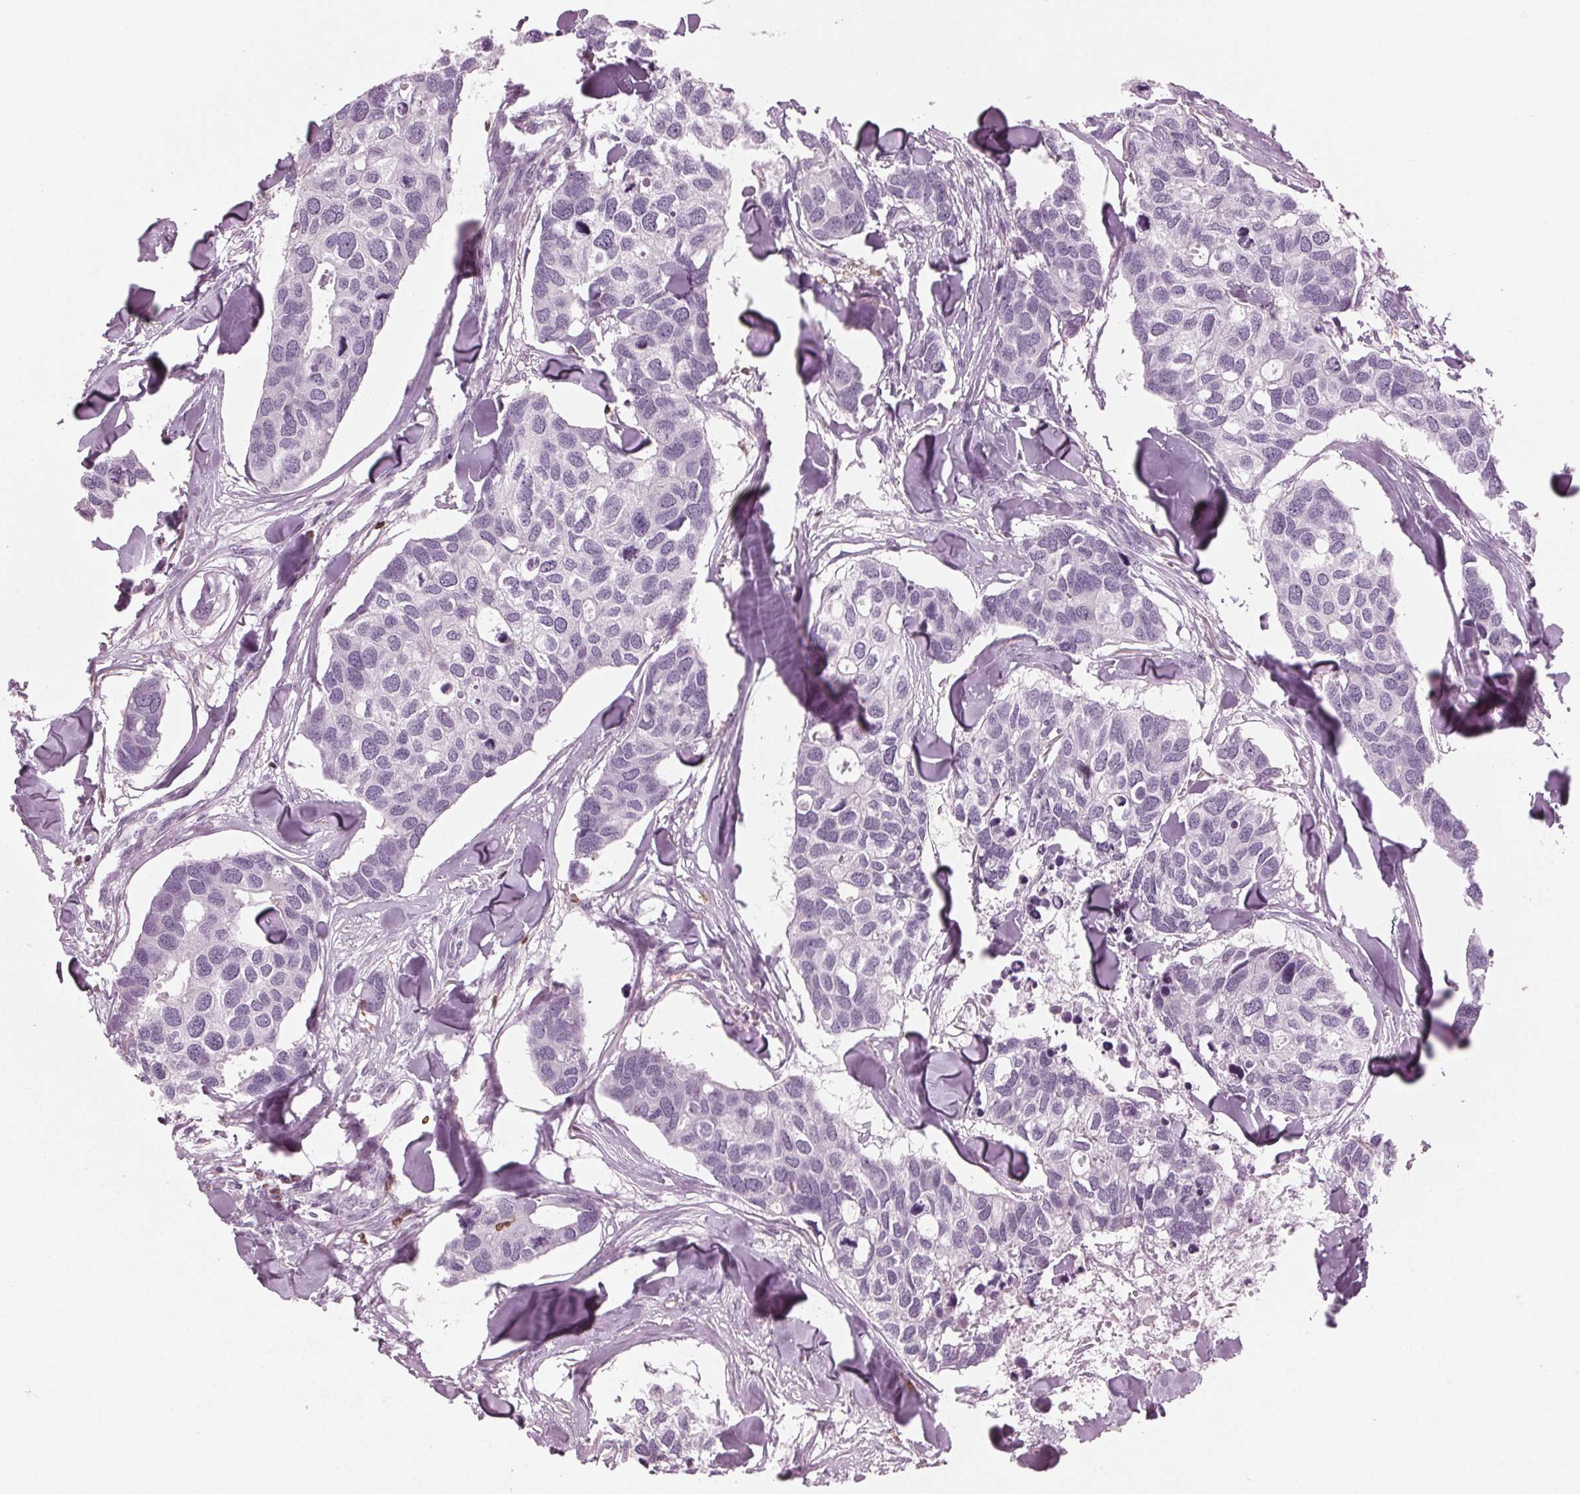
{"staining": {"intensity": "negative", "quantity": "none", "location": "none"}, "tissue": "breast cancer", "cell_type": "Tumor cells", "image_type": "cancer", "snomed": [{"axis": "morphology", "description": "Duct carcinoma"}, {"axis": "topography", "description": "Breast"}], "caption": "This is a histopathology image of immunohistochemistry (IHC) staining of breast infiltrating ductal carcinoma, which shows no expression in tumor cells.", "gene": "BTLA", "patient": {"sex": "female", "age": 83}}